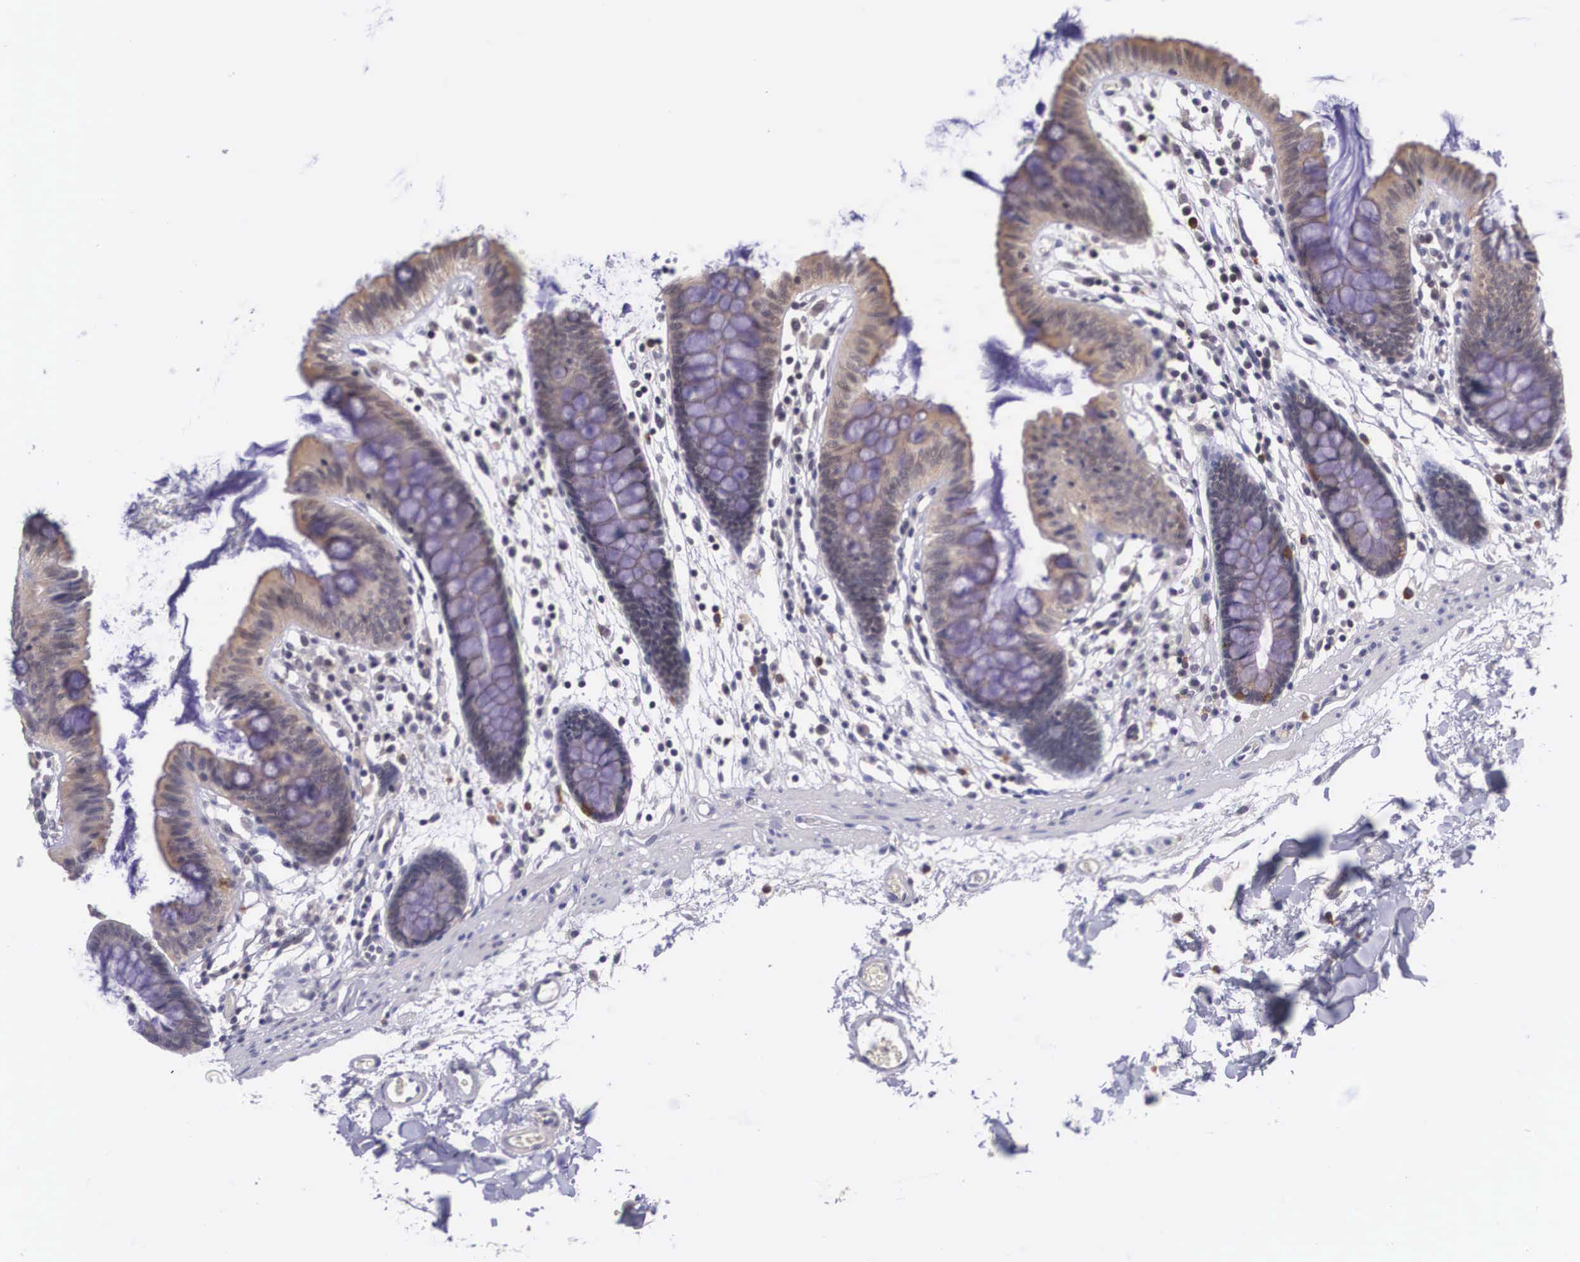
{"staining": {"intensity": "negative", "quantity": "none", "location": "none"}, "tissue": "colon", "cell_type": "Endothelial cells", "image_type": "normal", "snomed": [{"axis": "morphology", "description": "Normal tissue, NOS"}, {"axis": "topography", "description": "Colon"}], "caption": "DAB immunohistochemical staining of unremarkable human colon reveals no significant staining in endothelial cells.", "gene": "NINL", "patient": {"sex": "male", "age": 54}}